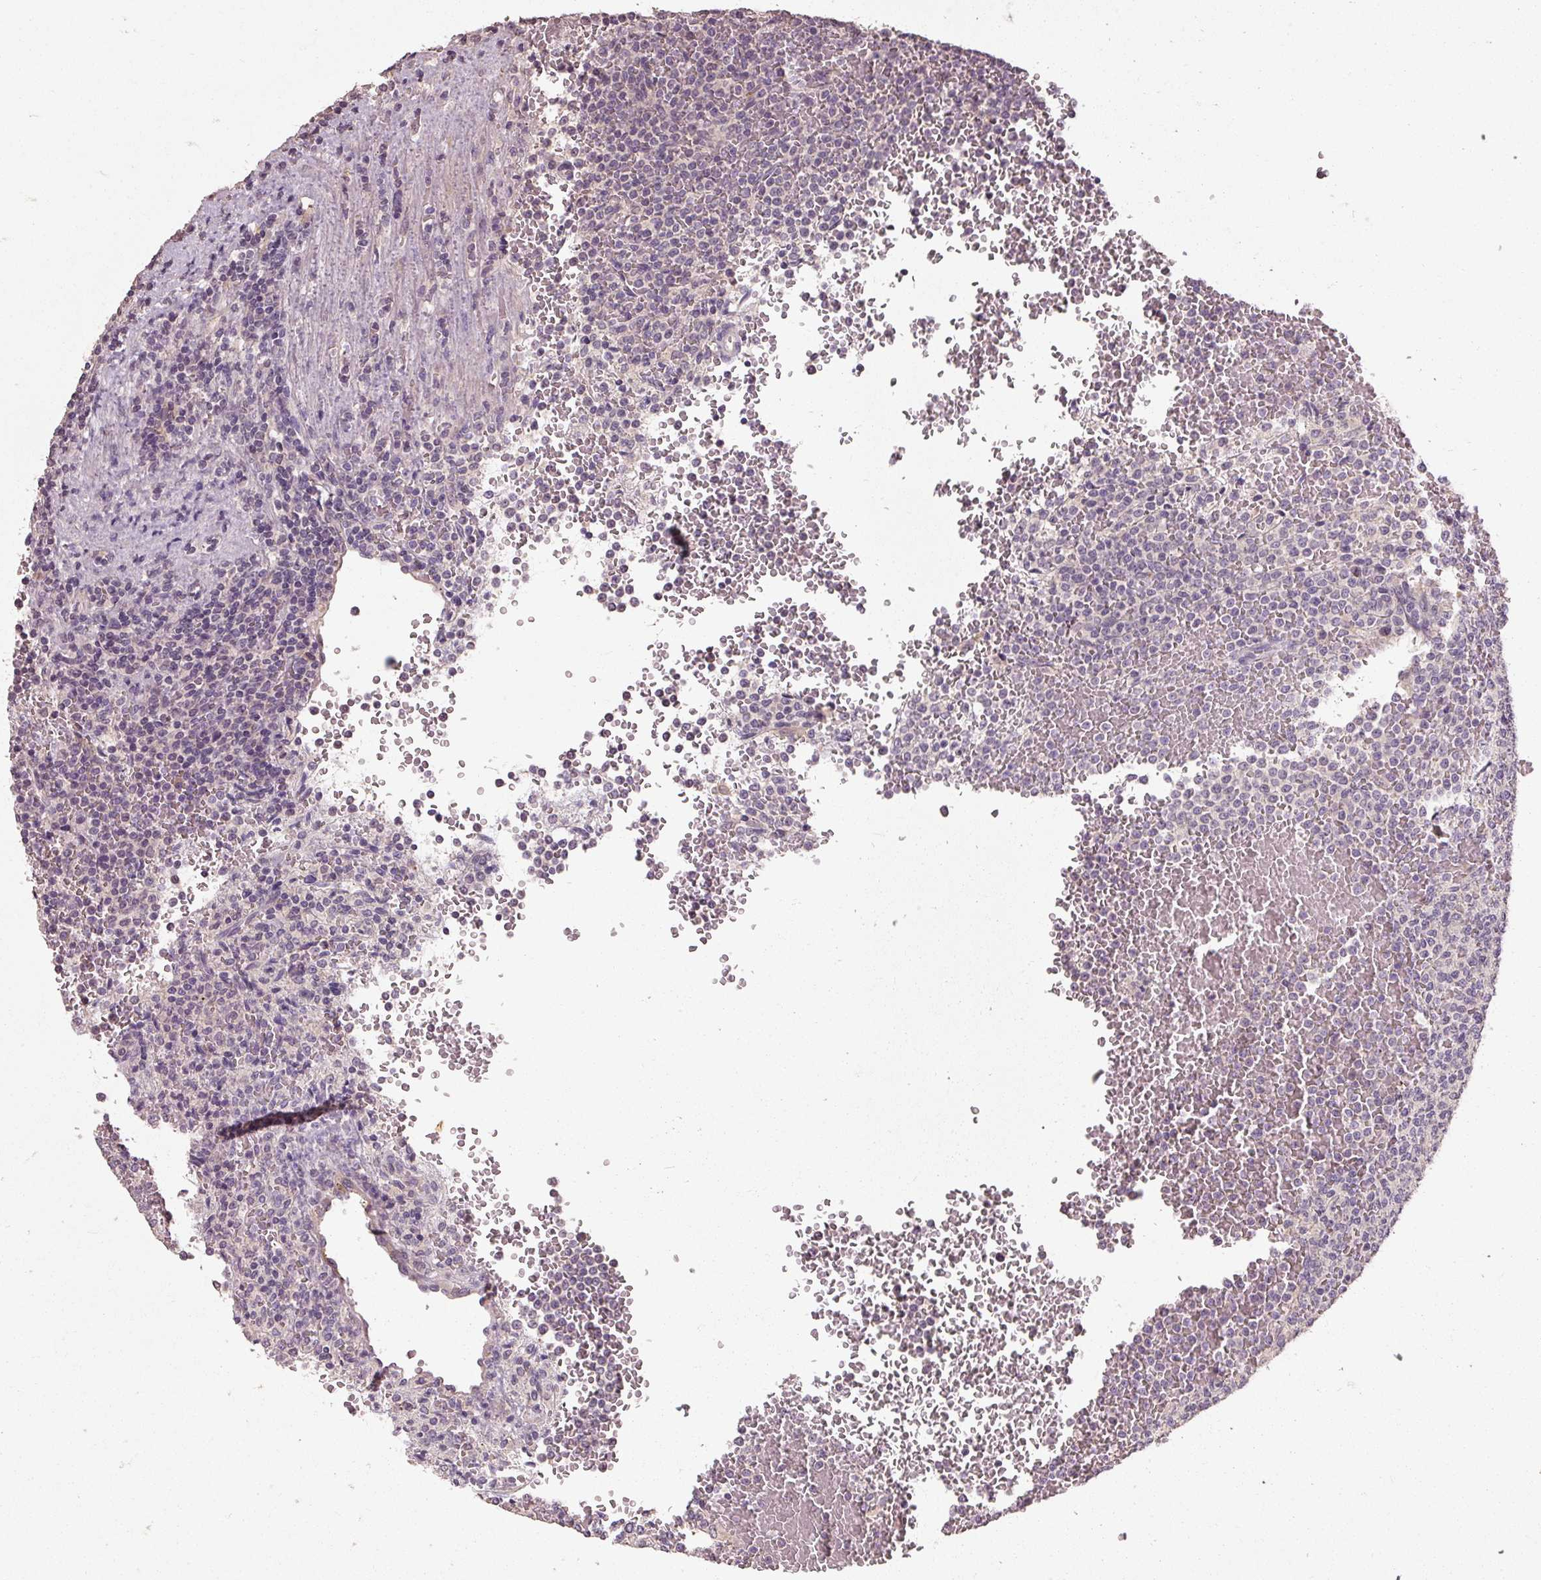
{"staining": {"intensity": "negative", "quantity": "none", "location": "none"}, "tissue": "lymphoma", "cell_type": "Tumor cells", "image_type": "cancer", "snomed": [{"axis": "morphology", "description": "Malignant lymphoma, non-Hodgkin's type, Low grade"}, {"axis": "topography", "description": "Spleen"}], "caption": "This is a photomicrograph of immunohistochemistry (IHC) staining of malignant lymphoma, non-Hodgkin's type (low-grade), which shows no expression in tumor cells.", "gene": "CFAP65", "patient": {"sex": "male", "age": 60}}